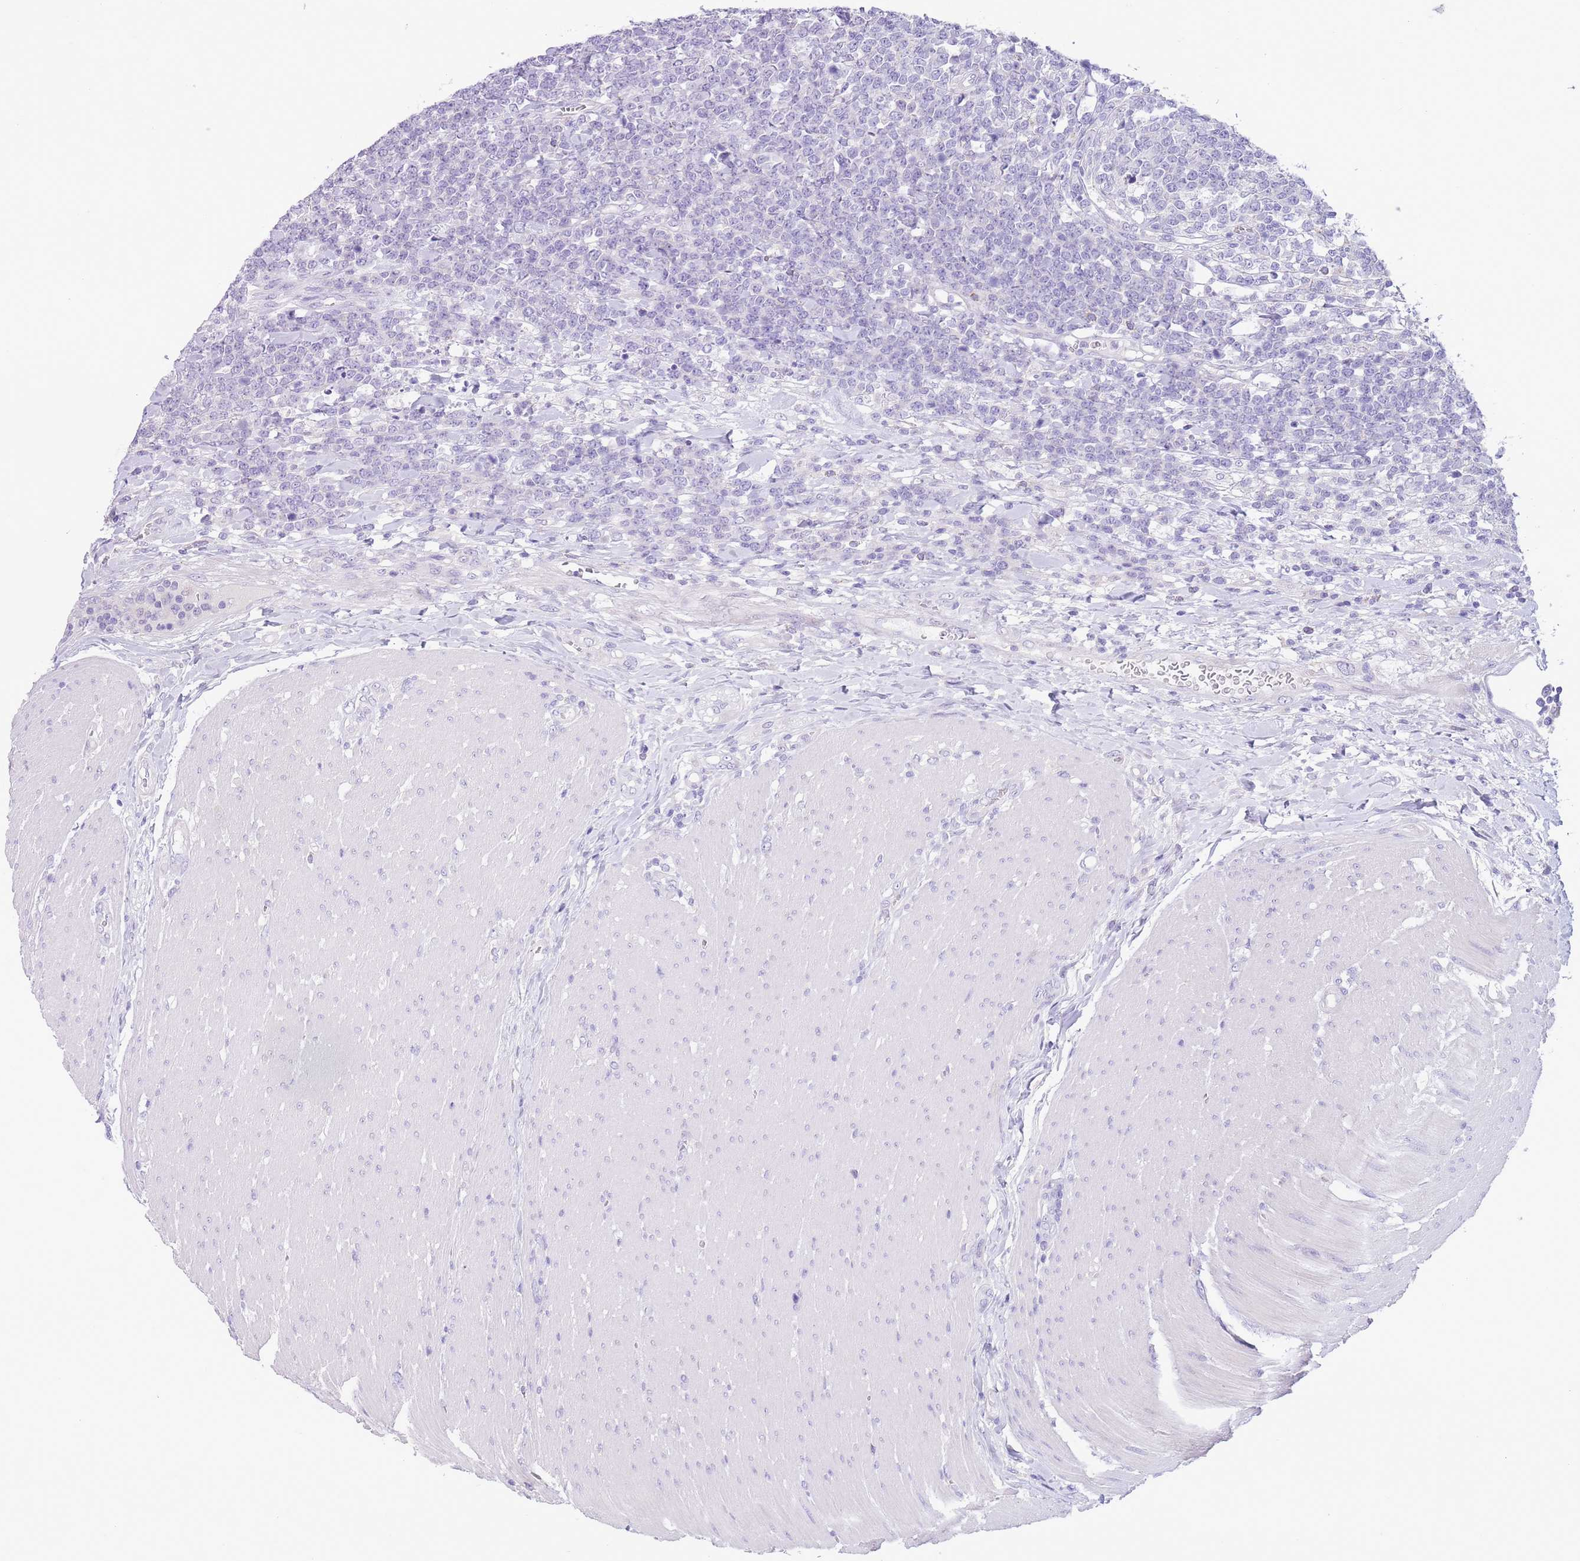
{"staining": {"intensity": "negative", "quantity": "none", "location": "none"}, "tissue": "lymphoma", "cell_type": "Tumor cells", "image_type": "cancer", "snomed": [{"axis": "morphology", "description": "Malignant lymphoma, non-Hodgkin's type, High grade"}, {"axis": "topography", "description": "Small intestine"}], "caption": "This is an IHC micrograph of malignant lymphoma, non-Hodgkin's type (high-grade). There is no expression in tumor cells.", "gene": "ZNF697", "patient": {"sex": "male", "age": 8}}